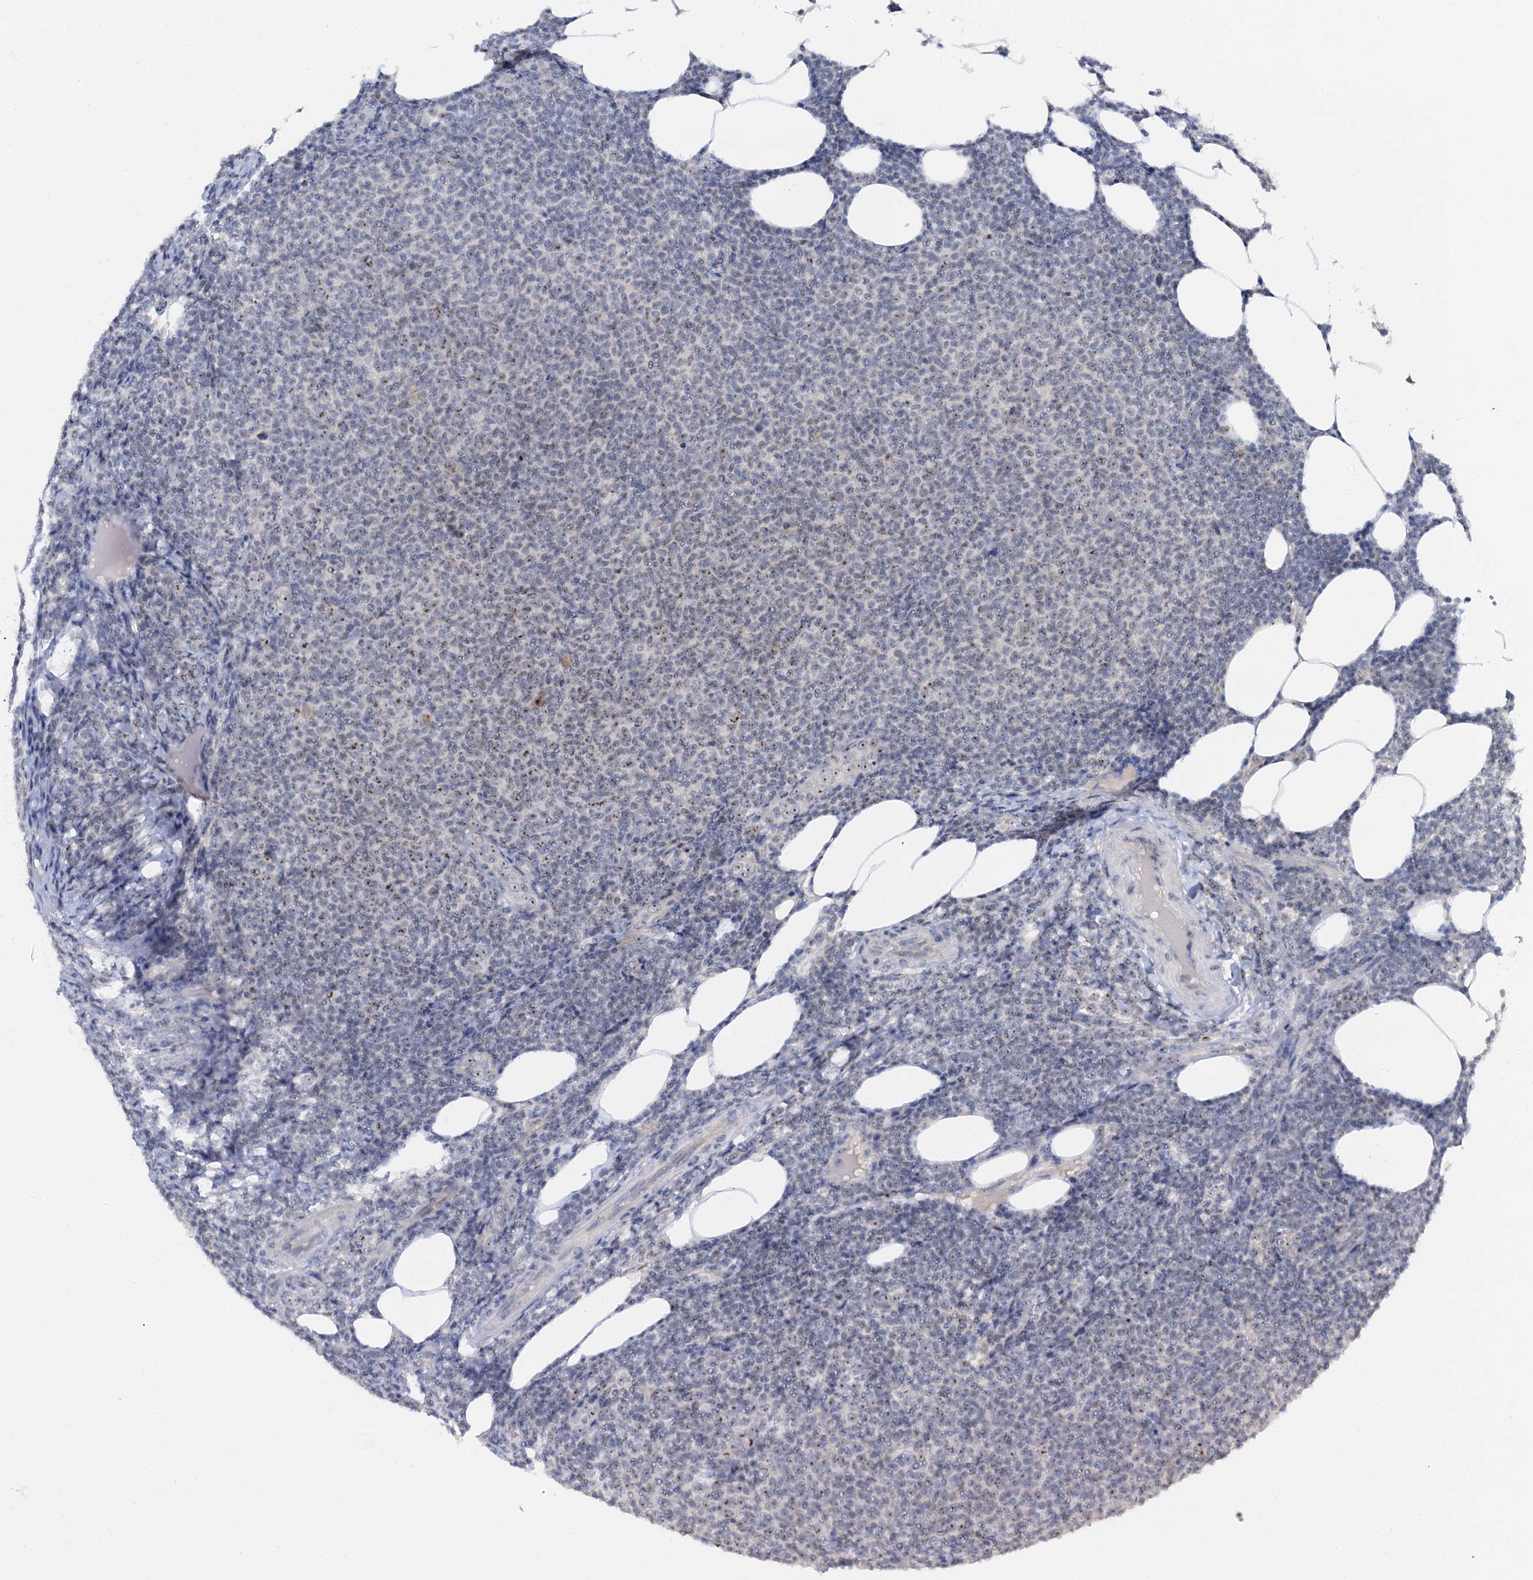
{"staining": {"intensity": "weak", "quantity": "25%-75%", "location": "nuclear"}, "tissue": "lymphoma", "cell_type": "Tumor cells", "image_type": "cancer", "snomed": [{"axis": "morphology", "description": "Malignant lymphoma, non-Hodgkin's type, Low grade"}, {"axis": "topography", "description": "Lymph node"}], "caption": "Protein expression by IHC shows weak nuclear expression in approximately 25%-75% of tumor cells in low-grade malignant lymphoma, non-Hodgkin's type.", "gene": "NOP2", "patient": {"sex": "male", "age": 66}}